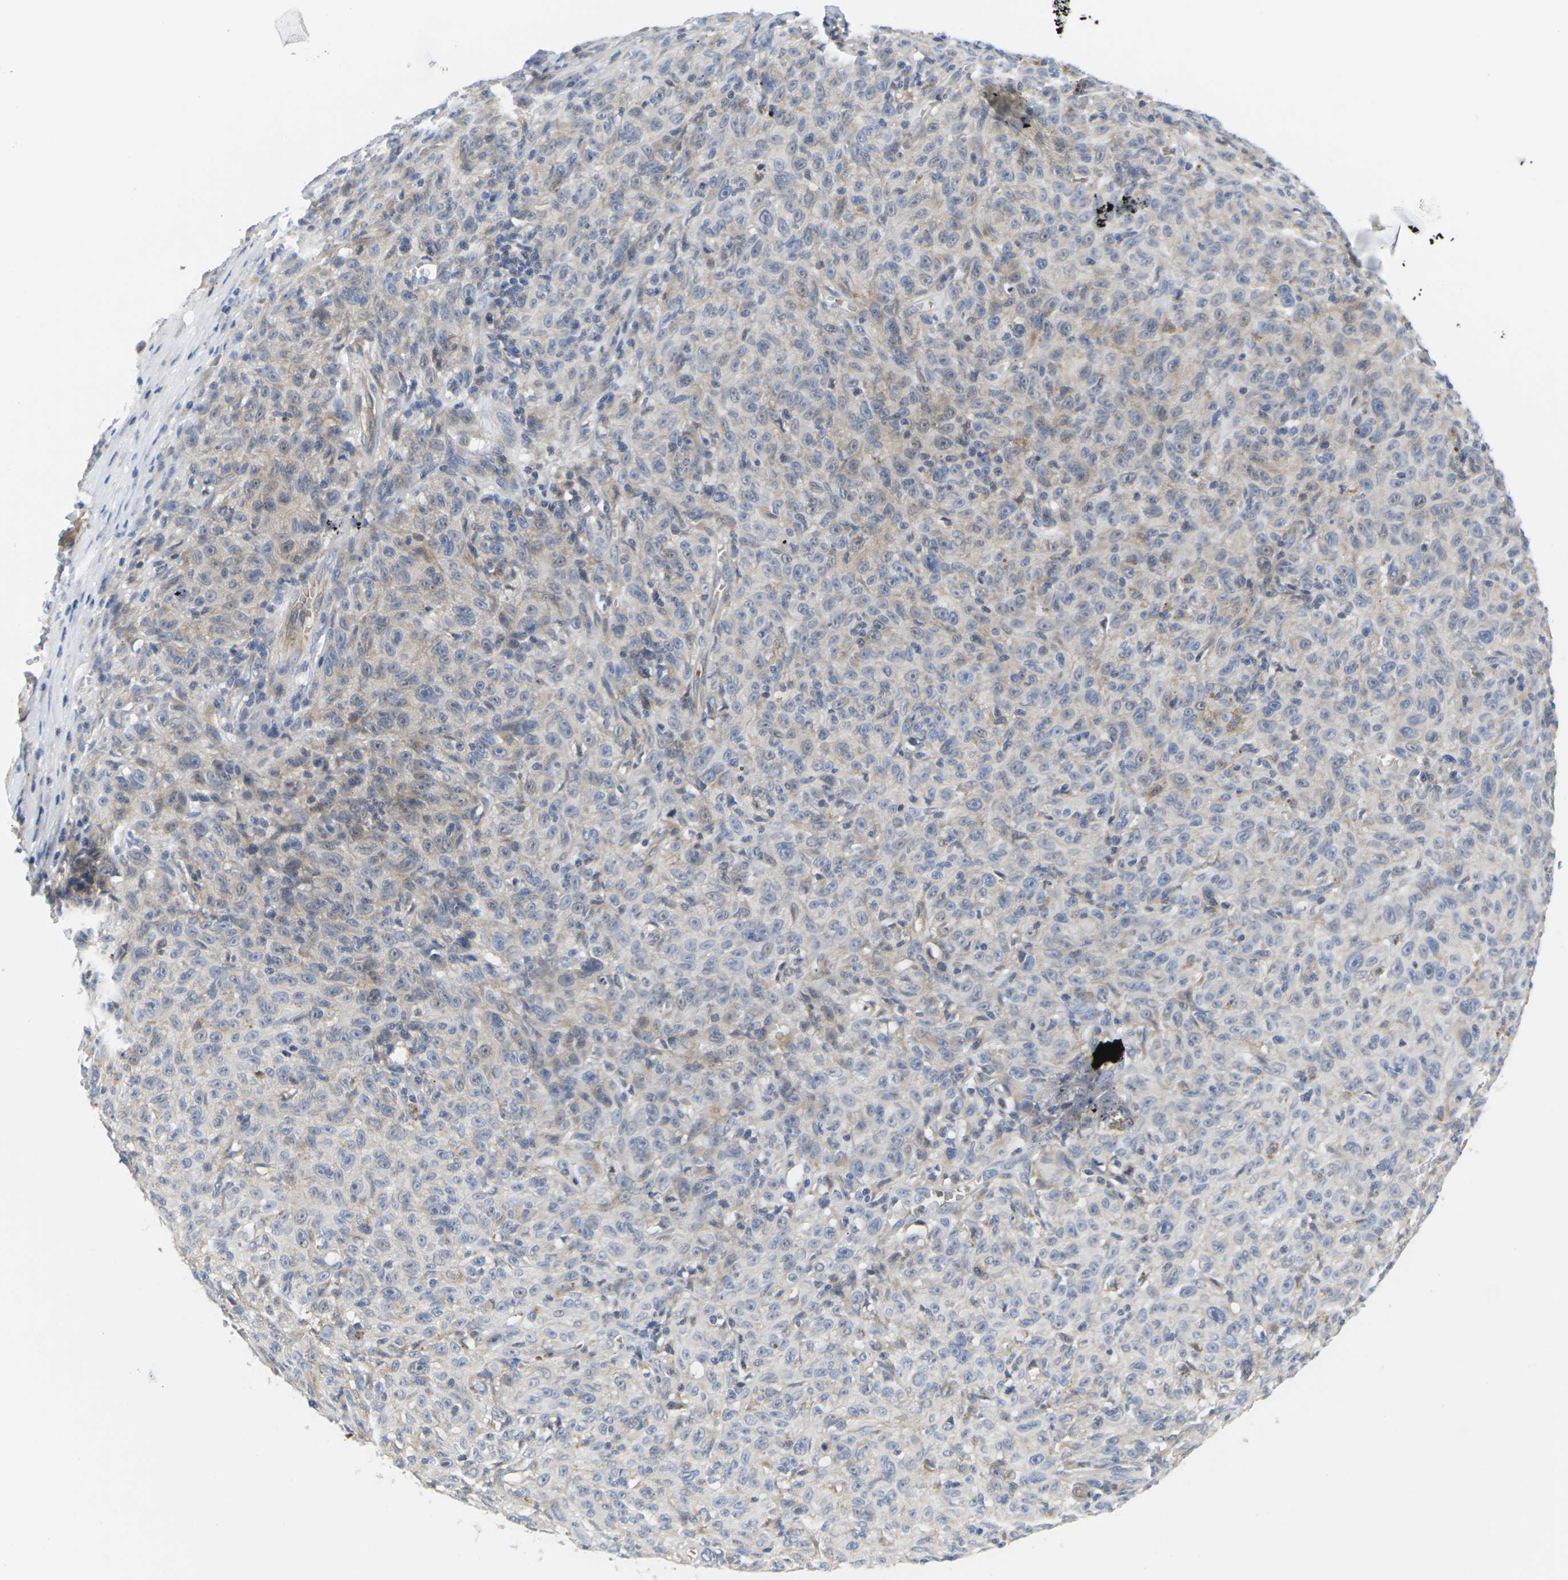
{"staining": {"intensity": "moderate", "quantity": "<25%", "location": "cytoplasmic/membranous"}, "tissue": "melanoma", "cell_type": "Tumor cells", "image_type": "cancer", "snomed": [{"axis": "morphology", "description": "Malignant melanoma, NOS"}, {"axis": "topography", "description": "Skin"}], "caption": "This image displays immunohistochemistry staining of human melanoma, with low moderate cytoplasmic/membranous expression in approximately <25% of tumor cells.", "gene": "TMCO4", "patient": {"sex": "female", "age": 82}}